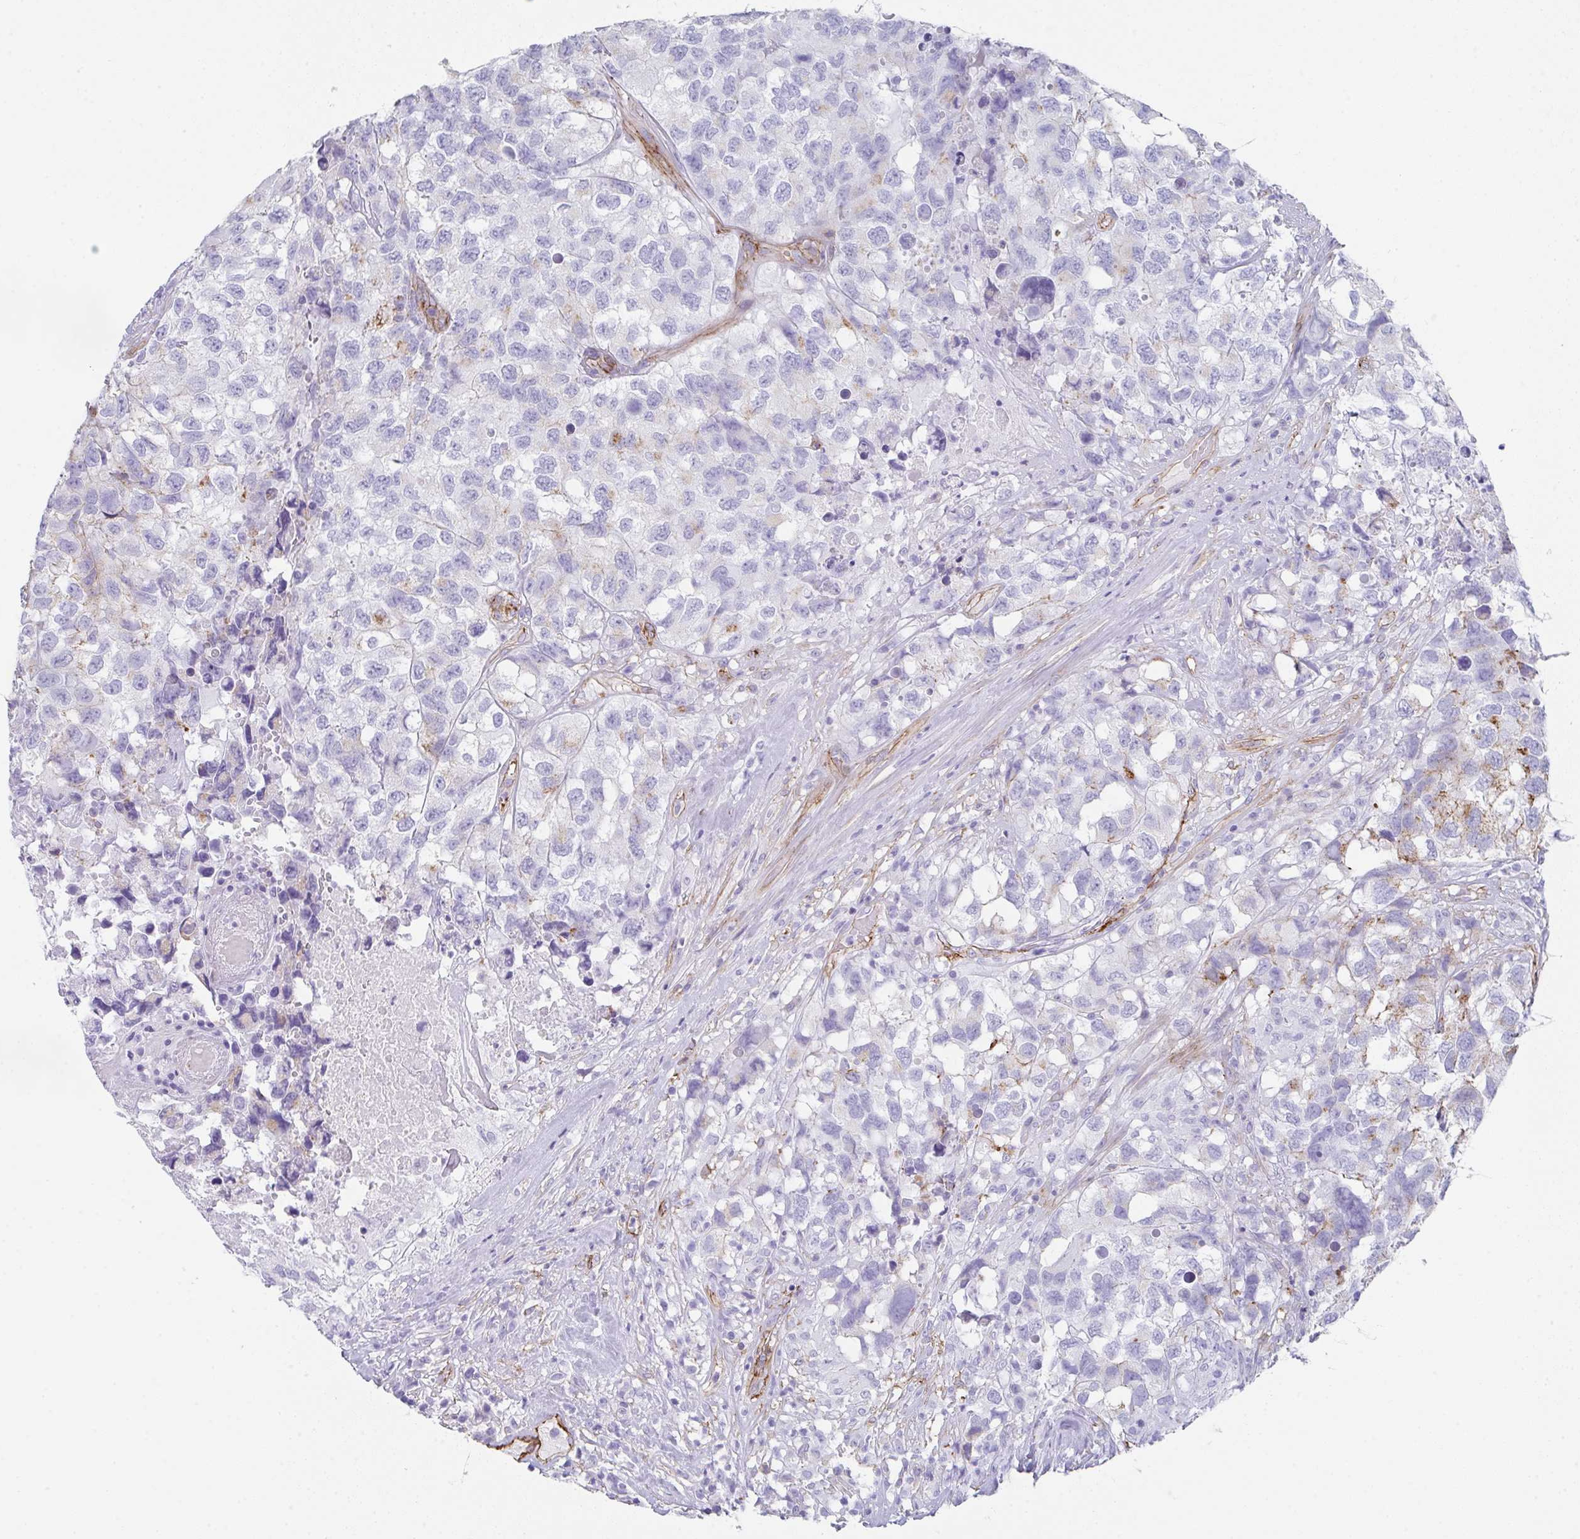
{"staining": {"intensity": "moderate", "quantity": "<25%", "location": "cytoplasmic/membranous"}, "tissue": "testis cancer", "cell_type": "Tumor cells", "image_type": "cancer", "snomed": [{"axis": "morphology", "description": "Carcinoma, Embryonal, NOS"}, {"axis": "topography", "description": "Testis"}], "caption": "A brown stain labels moderate cytoplasmic/membranous expression of a protein in testis cancer tumor cells.", "gene": "DBN1", "patient": {"sex": "male", "age": 83}}